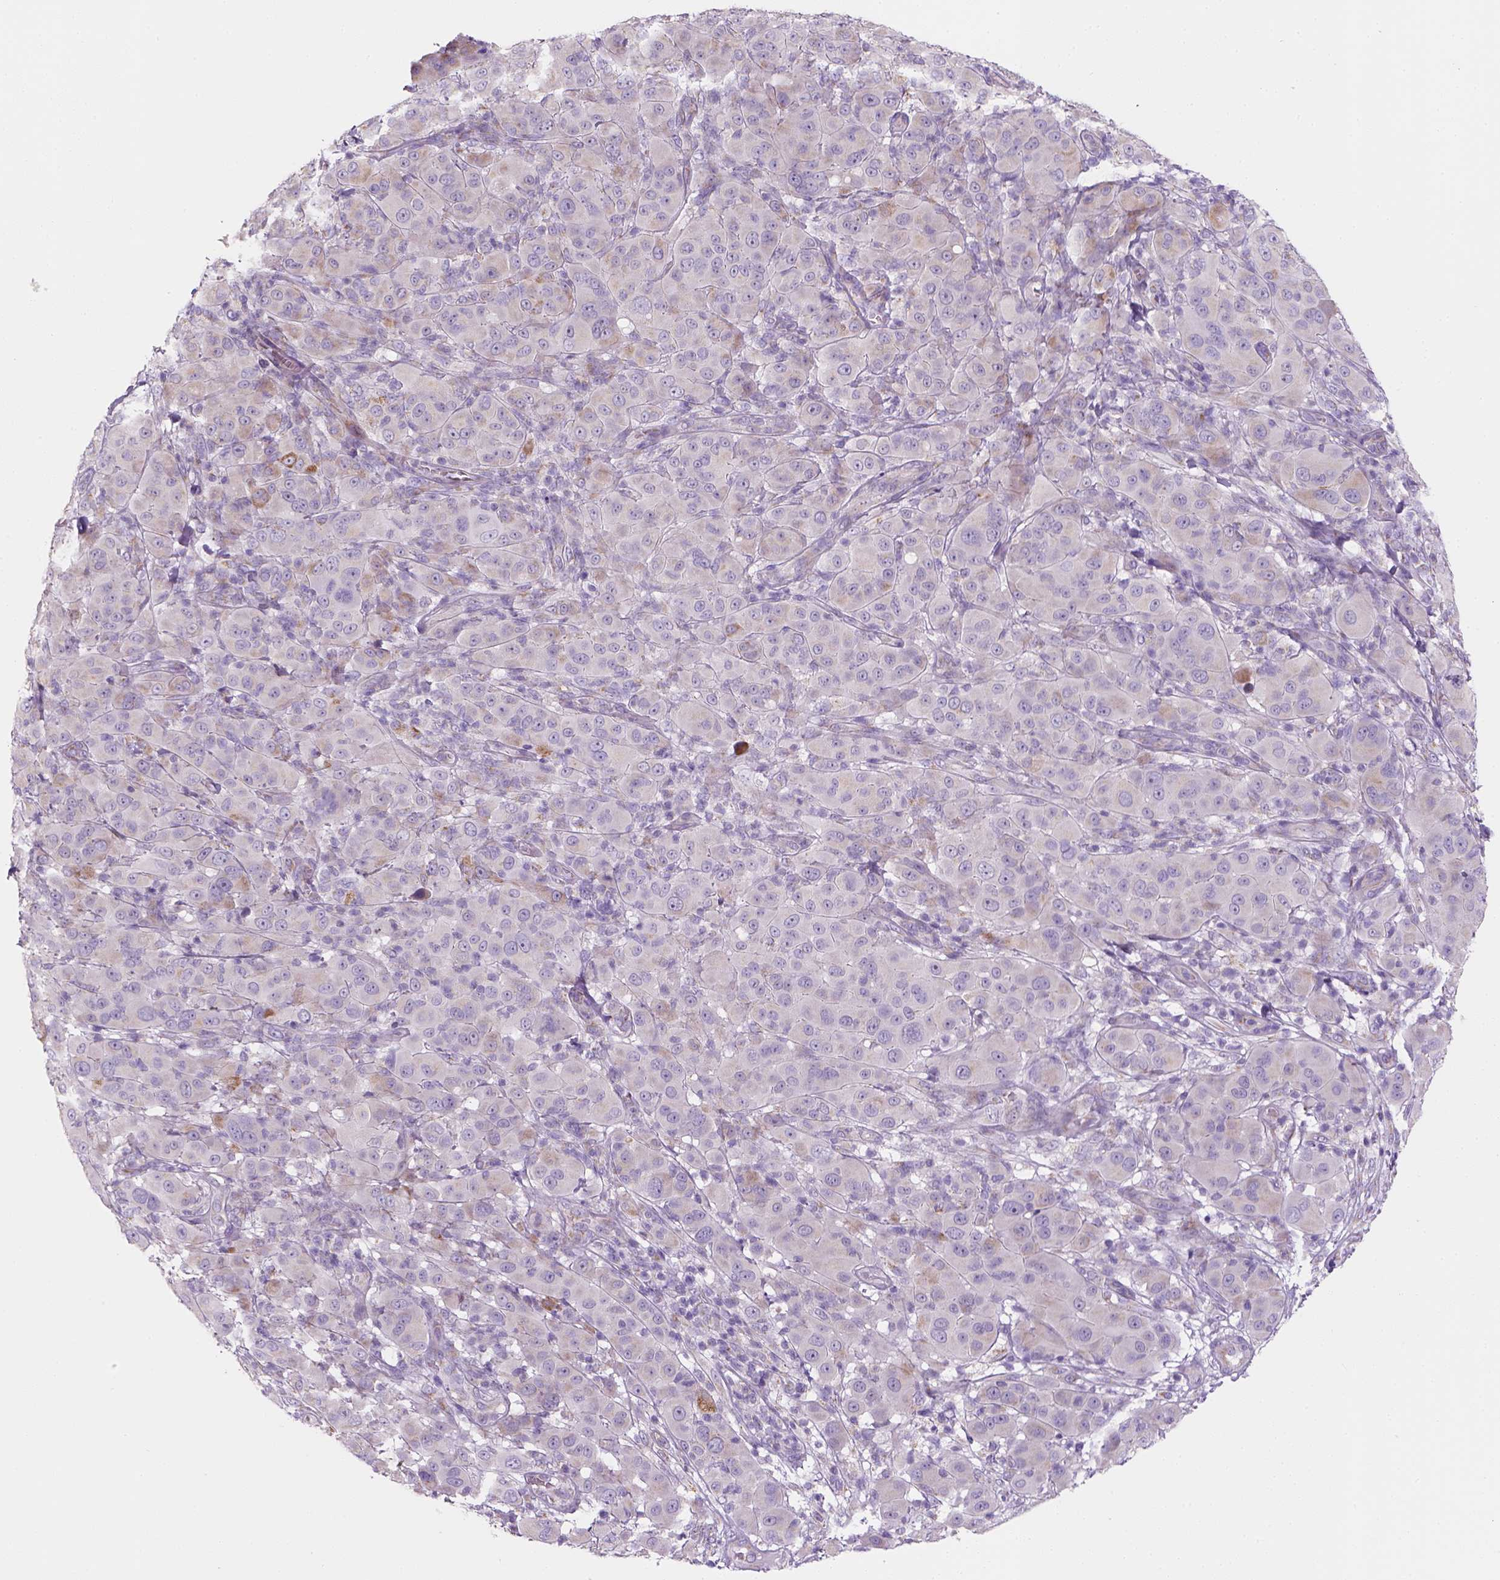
{"staining": {"intensity": "weak", "quantity": "<25%", "location": "cytoplasmic/membranous"}, "tissue": "melanoma", "cell_type": "Tumor cells", "image_type": "cancer", "snomed": [{"axis": "morphology", "description": "Malignant melanoma, NOS"}, {"axis": "topography", "description": "Skin"}], "caption": "There is no significant expression in tumor cells of malignant melanoma.", "gene": "CES2", "patient": {"sex": "female", "age": 87}}